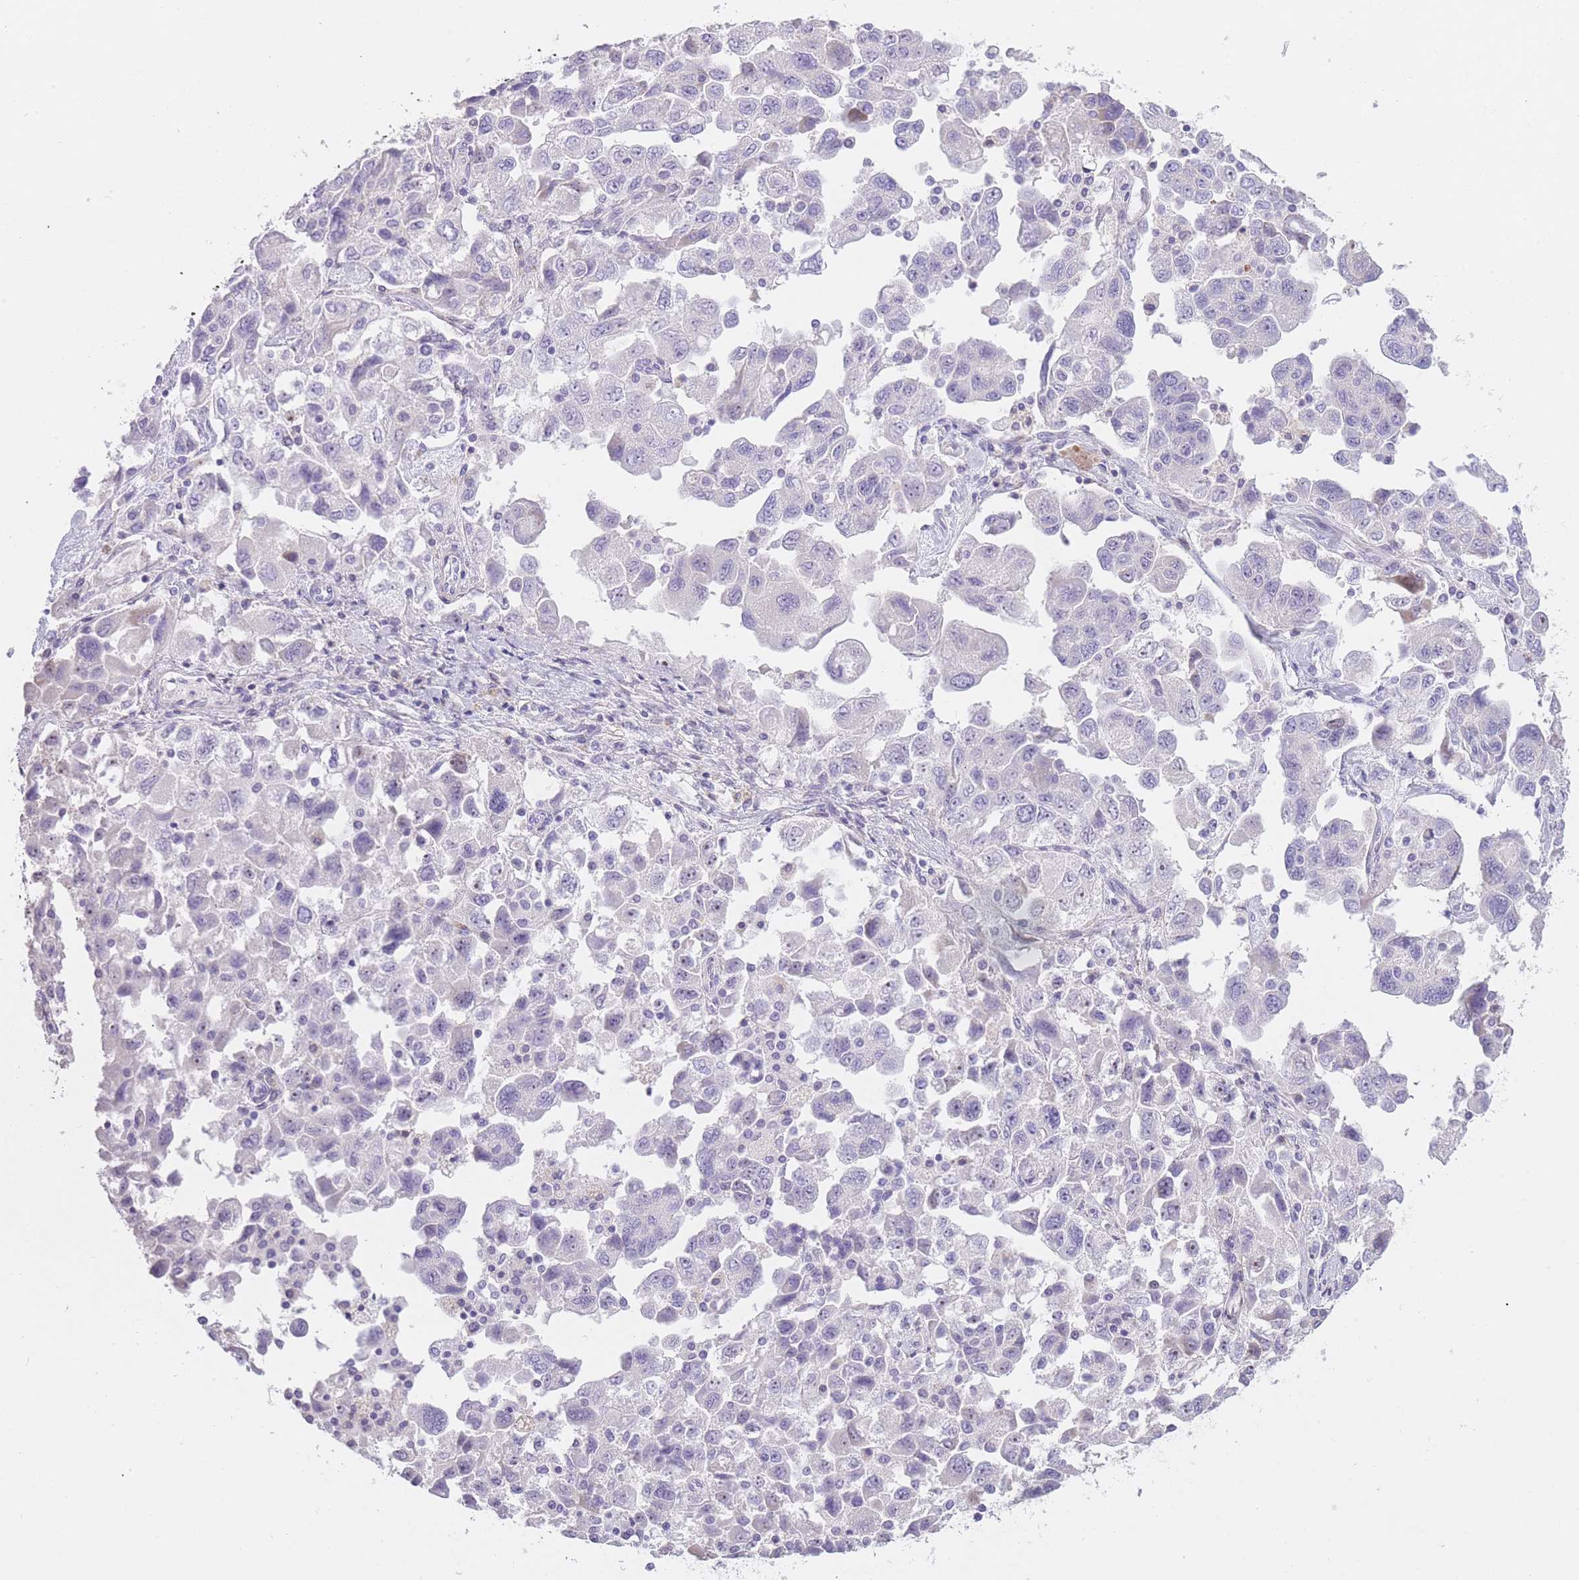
{"staining": {"intensity": "negative", "quantity": "none", "location": "none"}, "tissue": "ovarian cancer", "cell_type": "Tumor cells", "image_type": "cancer", "snomed": [{"axis": "morphology", "description": "Carcinoma, NOS"}, {"axis": "morphology", "description": "Cystadenocarcinoma, serous, NOS"}, {"axis": "topography", "description": "Ovary"}], "caption": "Human ovarian cancer (carcinoma) stained for a protein using IHC shows no expression in tumor cells.", "gene": "IMPG1", "patient": {"sex": "female", "age": 69}}